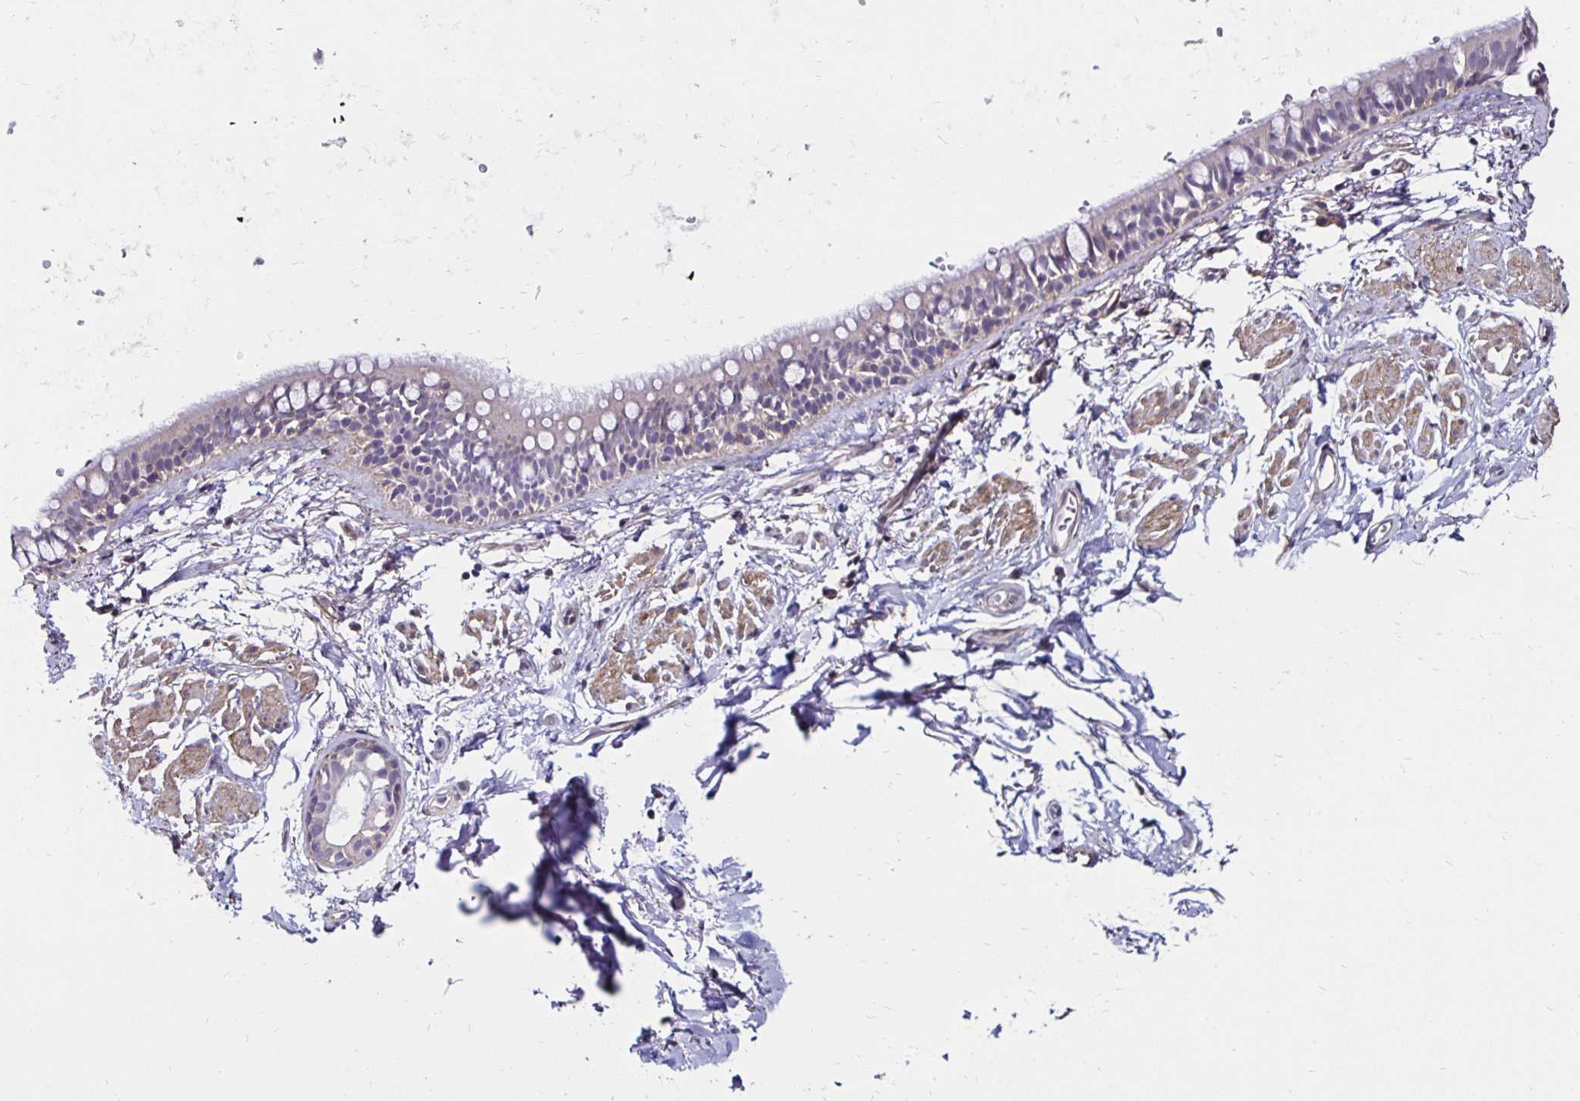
{"staining": {"intensity": "negative", "quantity": "none", "location": "none"}, "tissue": "bronchus", "cell_type": "Respiratory epithelial cells", "image_type": "normal", "snomed": [{"axis": "morphology", "description": "Normal tissue, NOS"}, {"axis": "topography", "description": "Lymph node"}, {"axis": "topography", "description": "Cartilage tissue"}, {"axis": "topography", "description": "Bronchus"}], "caption": "Immunohistochemistry of benign human bronchus demonstrates no positivity in respiratory epithelial cells. (Stains: DAB (3,3'-diaminobenzidine) IHC with hematoxylin counter stain, Microscopy: brightfield microscopy at high magnification).", "gene": "ITGB1", "patient": {"sex": "female", "age": 70}}